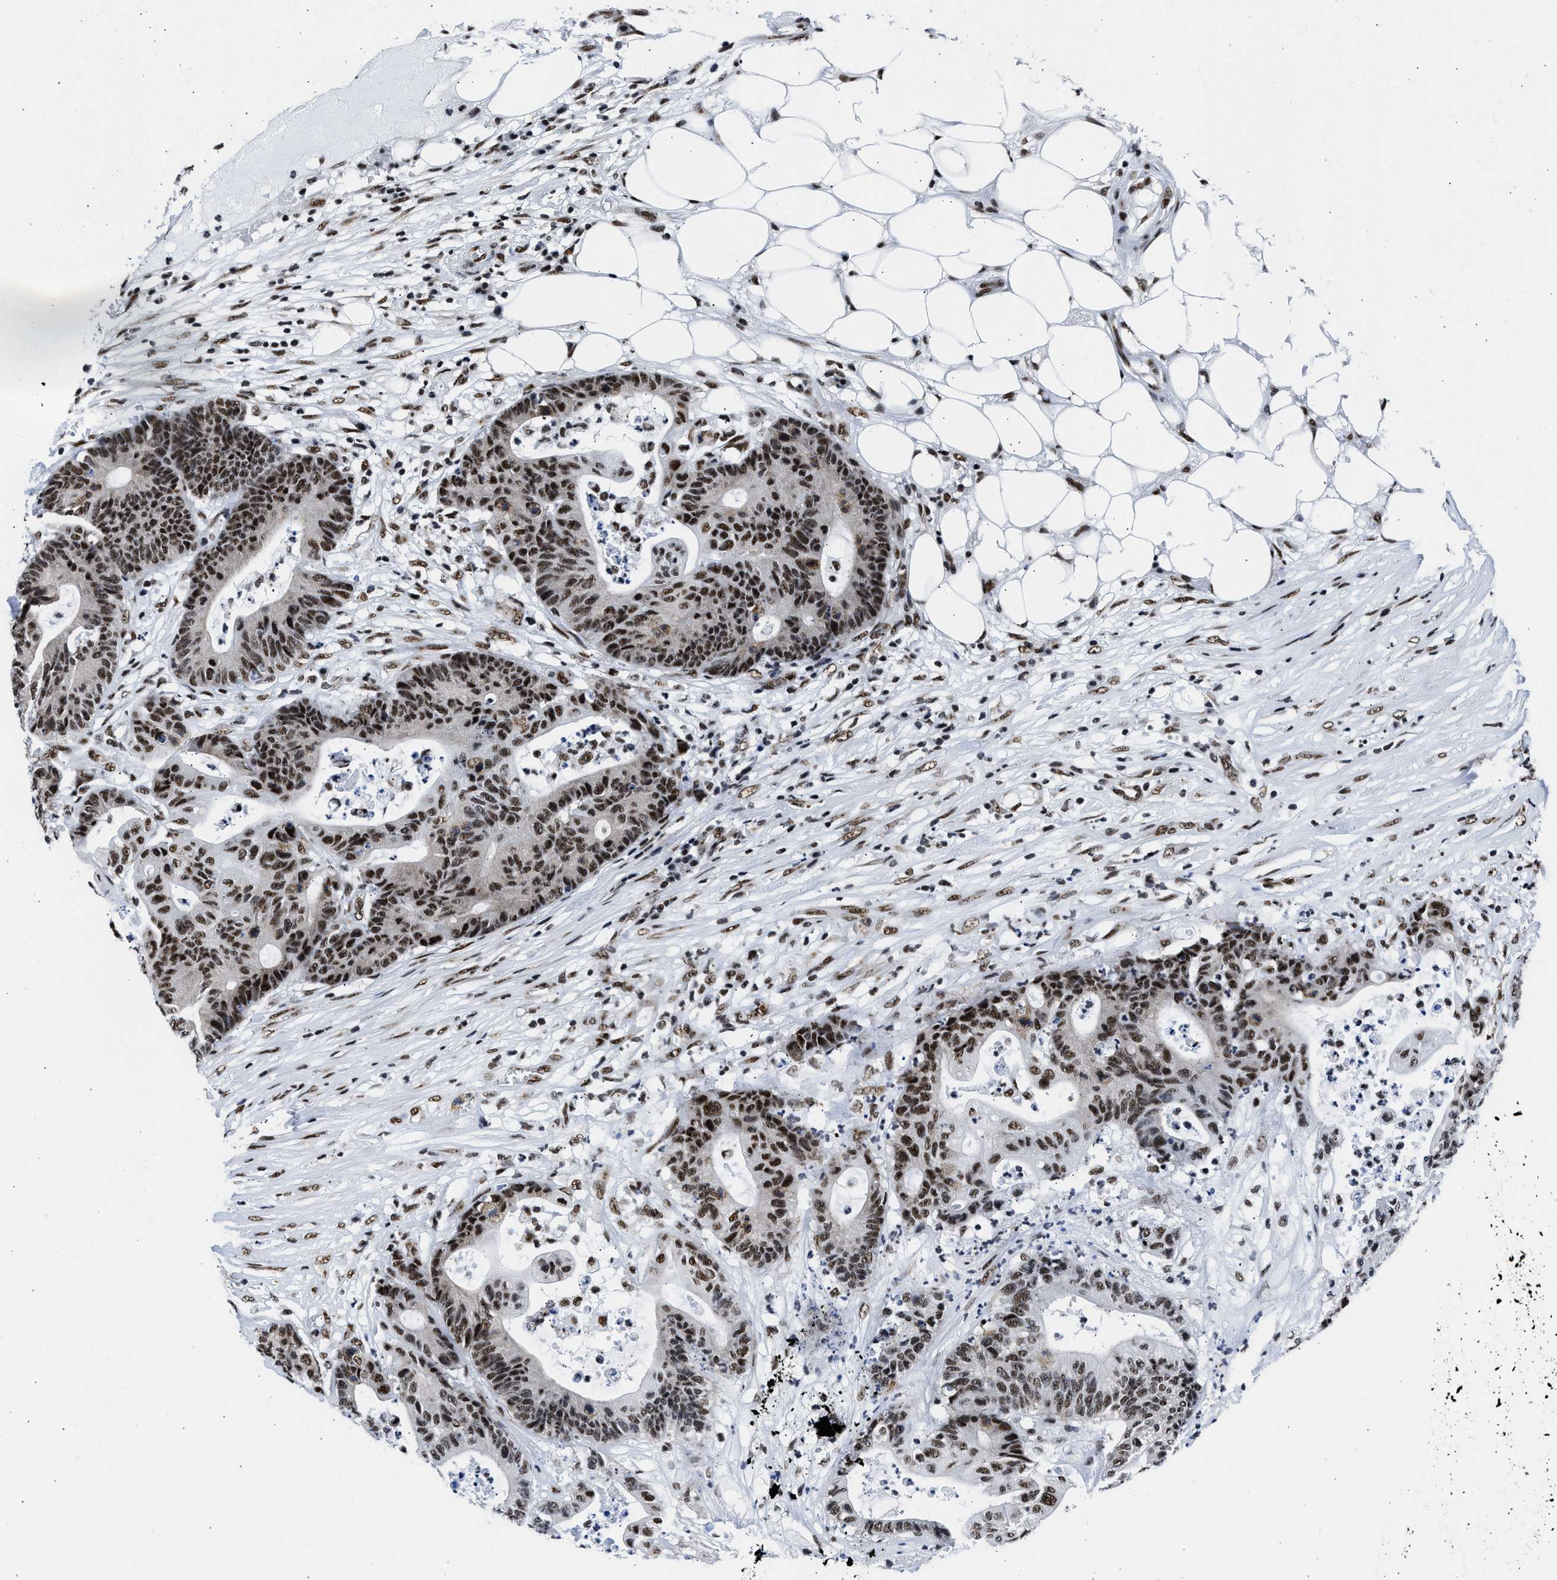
{"staining": {"intensity": "moderate", "quantity": ">75%", "location": "nuclear"}, "tissue": "colorectal cancer", "cell_type": "Tumor cells", "image_type": "cancer", "snomed": [{"axis": "morphology", "description": "Adenocarcinoma, NOS"}, {"axis": "topography", "description": "Colon"}], "caption": "Immunohistochemistry (IHC) (DAB) staining of human colorectal cancer demonstrates moderate nuclear protein staining in about >75% of tumor cells. (DAB IHC with brightfield microscopy, high magnification).", "gene": "RBM8A", "patient": {"sex": "female", "age": 84}}